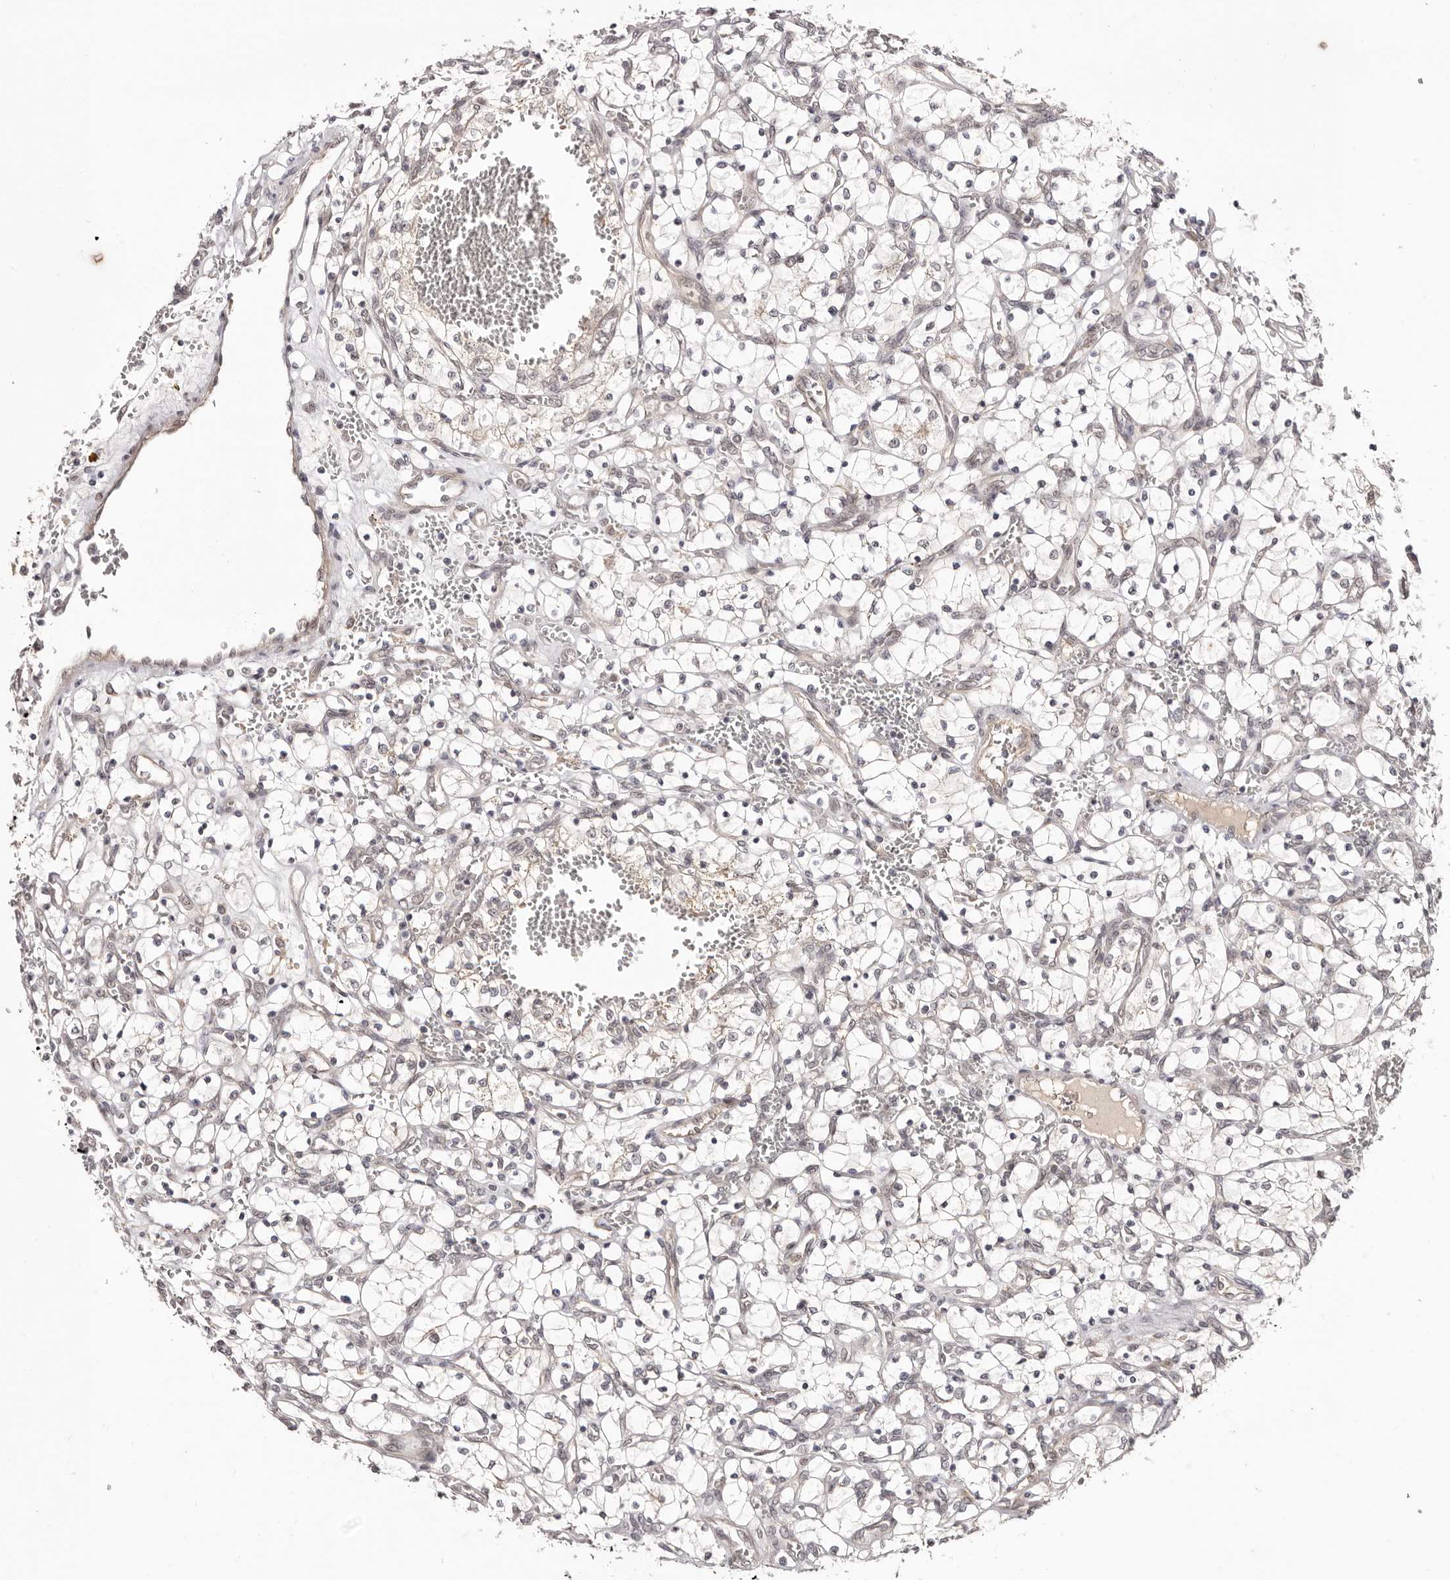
{"staining": {"intensity": "negative", "quantity": "none", "location": "none"}, "tissue": "renal cancer", "cell_type": "Tumor cells", "image_type": "cancer", "snomed": [{"axis": "morphology", "description": "Adenocarcinoma, NOS"}, {"axis": "topography", "description": "Kidney"}], "caption": "Immunohistochemistry (IHC) of renal cancer demonstrates no staining in tumor cells.", "gene": "EGR3", "patient": {"sex": "female", "age": 69}}